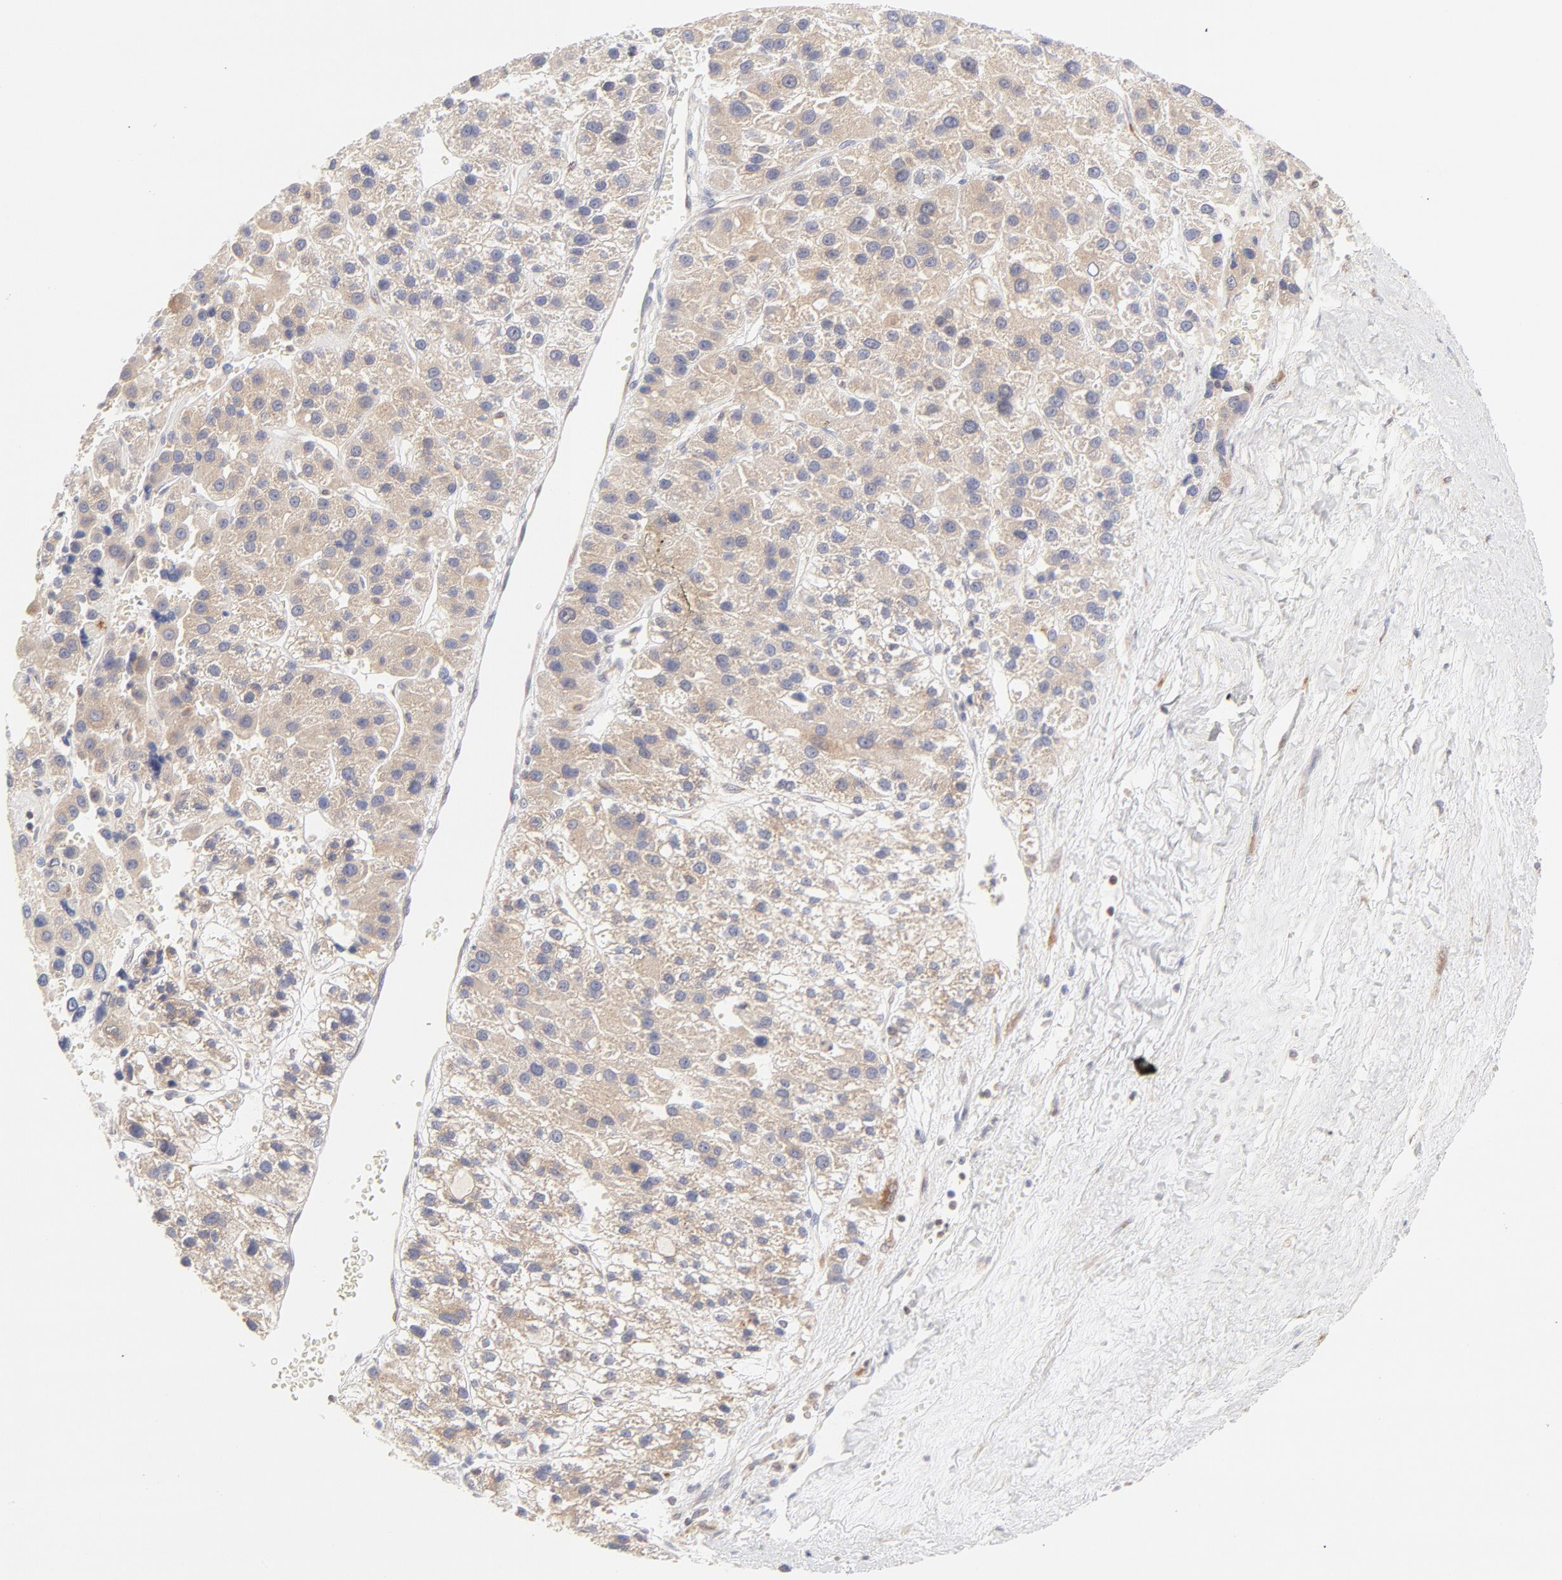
{"staining": {"intensity": "weak", "quantity": ">75%", "location": "cytoplasmic/membranous"}, "tissue": "liver cancer", "cell_type": "Tumor cells", "image_type": "cancer", "snomed": [{"axis": "morphology", "description": "Carcinoma, Hepatocellular, NOS"}, {"axis": "topography", "description": "Liver"}], "caption": "Tumor cells show weak cytoplasmic/membranous positivity in approximately >75% of cells in liver cancer (hepatocellular carcinoma).", "gene": "RPS6KA1", "patient": {"sex": "female", "age": 85}}